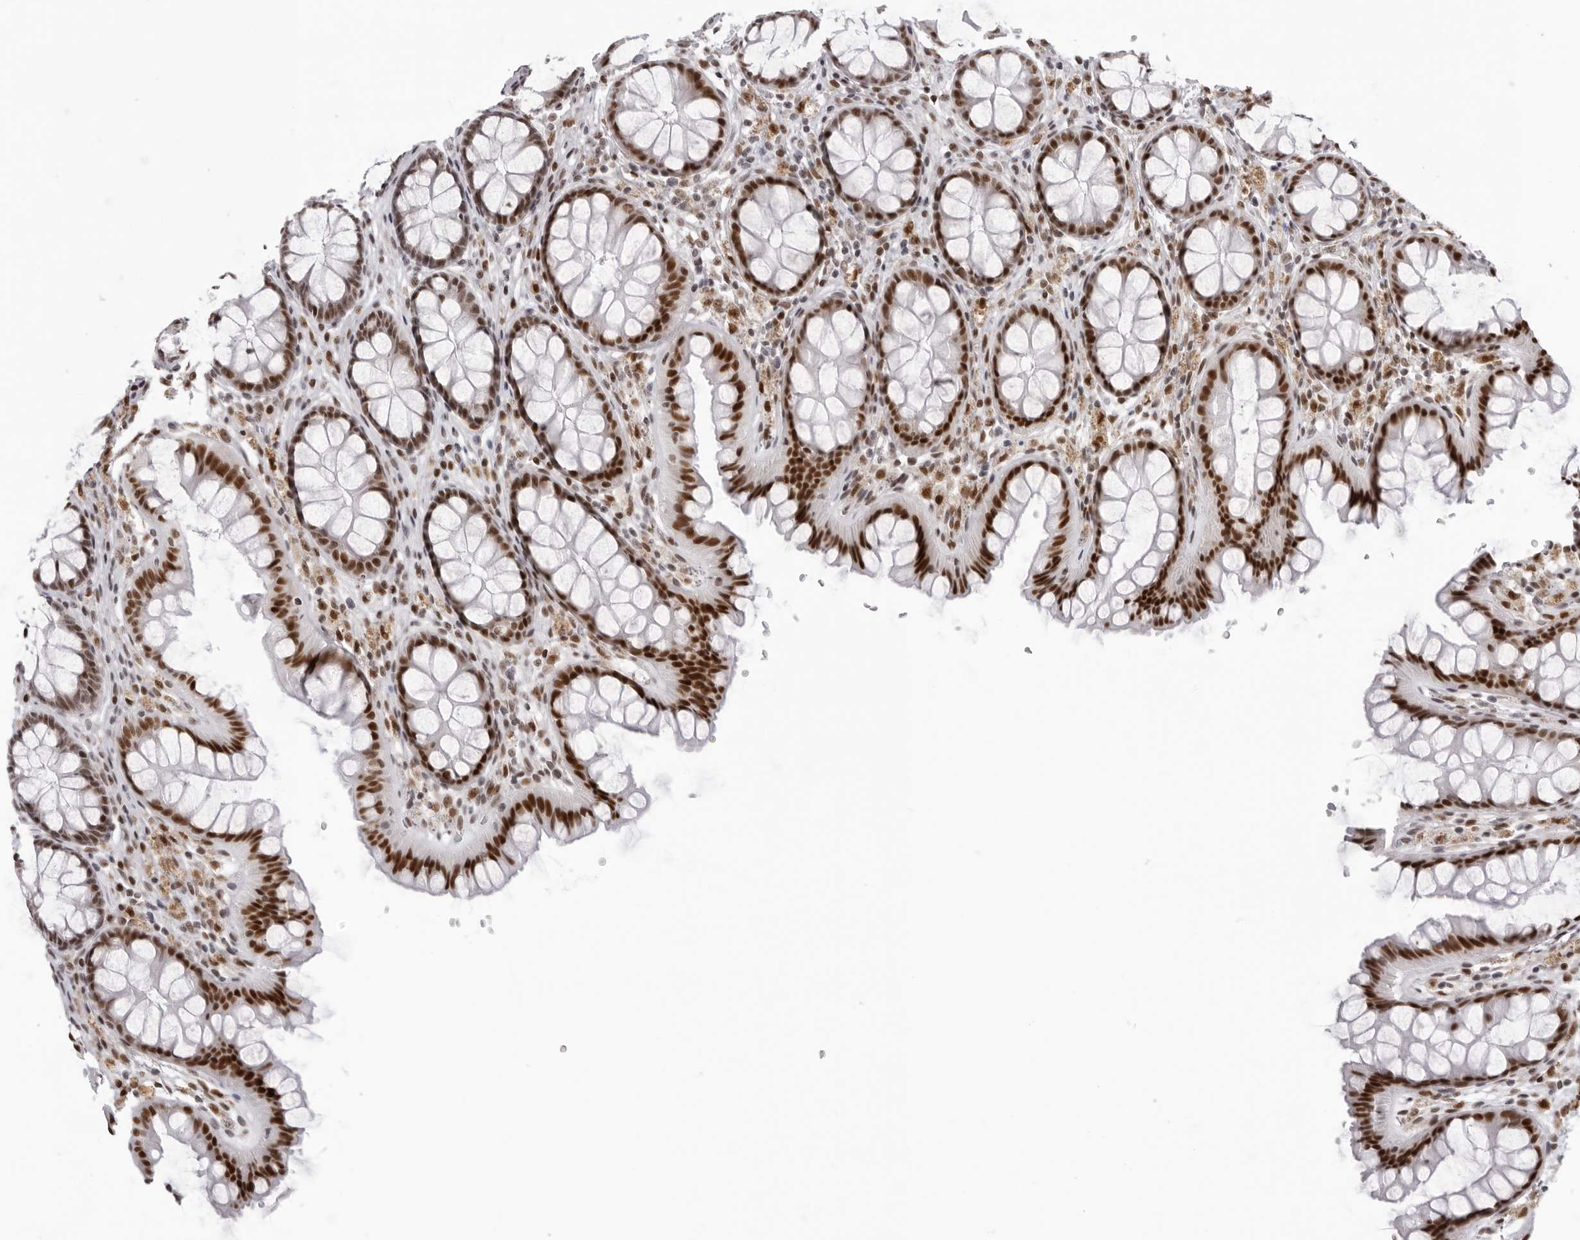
{"staining": {"intensity": "moderate", "quantity": ">75%", "location": "nuclear"}, "tissue": "colon", "cell_type": "Endothelial cells", "image_type": "normal", "snomed": [{"axis": "morphology", "description": "Normal tissue, NOS"}, {"axis": "topography", "description": "Colon"}], "caption": "Immunohistochemical staining of benign human colon displays medium levels of moderate nuclear positivity in approximately >75% of endothelial cells. The staining was performed using DAB (3,3'-diaminobenzidine) to visualize the protein expression in brown, while the nuclei were stained in blue with hematoxylin (Magnification: 20x).", "gene": "HEXIM2", "patient": {"sex": "female", "age": 55}}